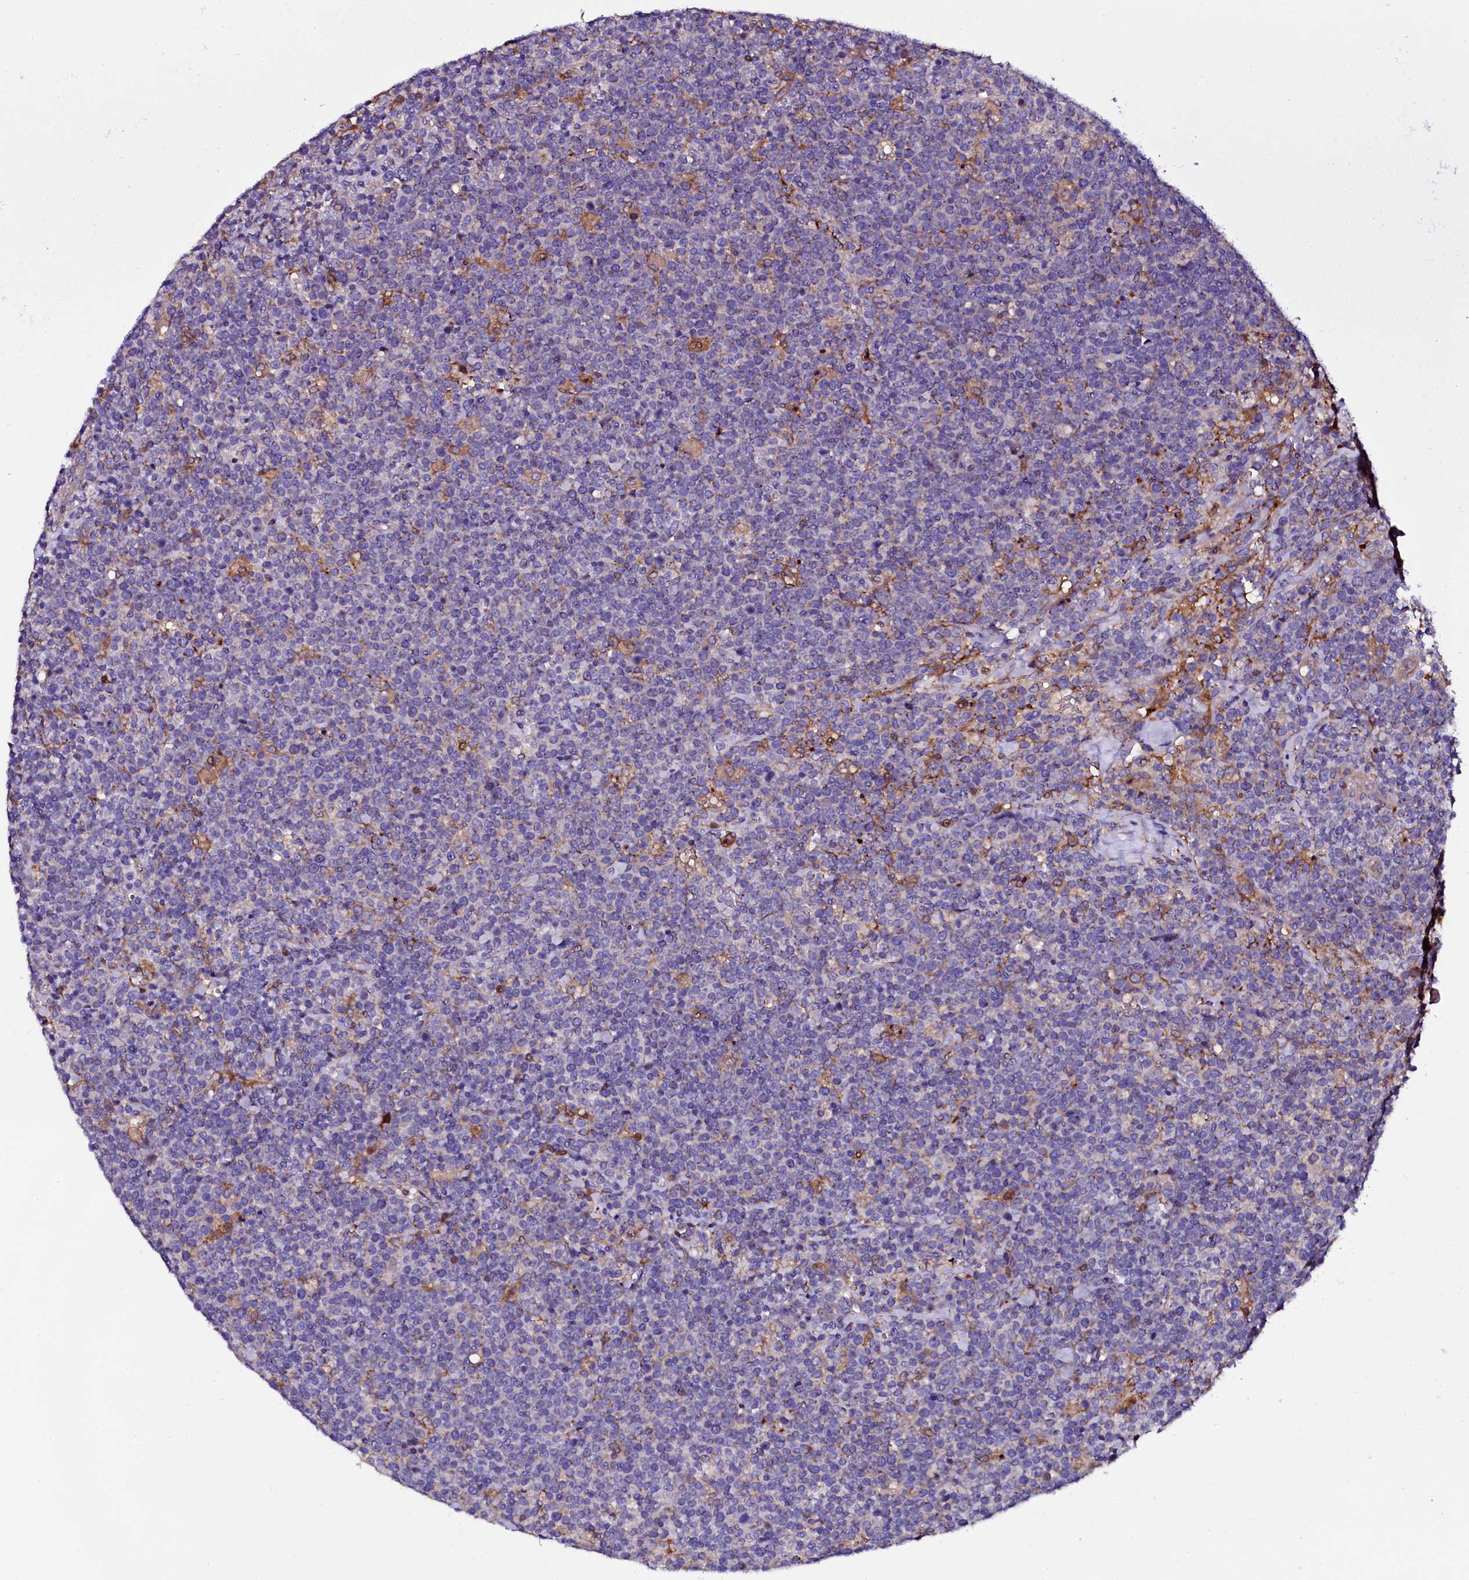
{"staining": {"intensity": "negative", "quantity": "none", "location": "none"}, "tissue": "lymphoma", "cell_type": "Tumor cells", "image_type": "cancer", "snomed": [{"axis": "morphology", "description": "Malignant lymphoma, non-Hodgkin's type, High grade"}, {"axis": "topography", "description": "Lymph node"}], "caption": "IHC histopathology image of high-grade malignant lymphoma, non-Hodgkin's type stained for a protein (brown), which demonstrates no staining in tumor cells. The staining was performed using DAB (3,3'-diaminobenzidine) to visualize the protein expression in brown, while the nuclei were stained in blue with hematoxylin (Magnification: 20x).", "gene": "OTOL1", "patient": {"sex": "male", "age": 61}}